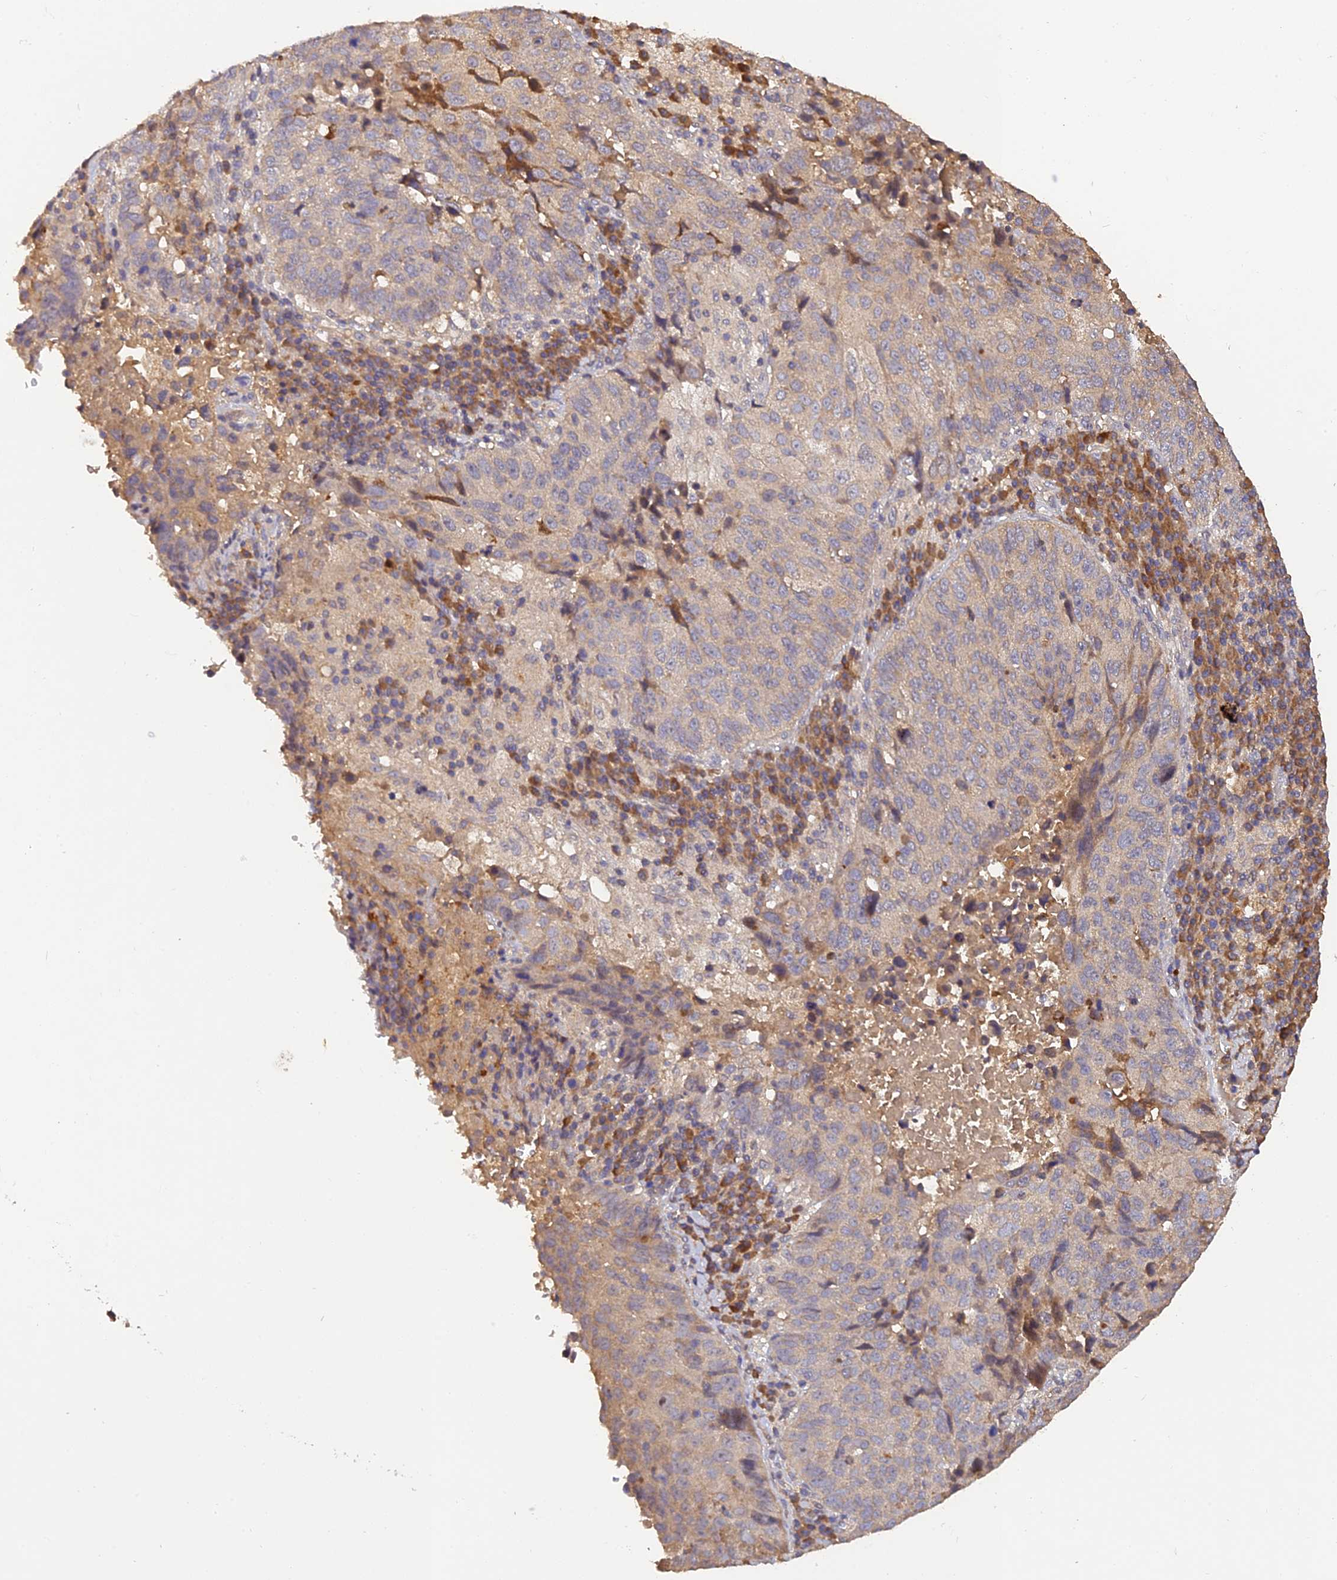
{"staining": {"intensity": "negative", "quantity": "none", "location": "none"}, "tissue": "lung cancer", "cell_type": "Tumor cells", "image_type": "cancer", "snomed": [{"axis": "morphology", "description": "Squamous cell carcinoma, NOS"}, {"axis": "topography", "description": "Lung"}], "caption": "Lung cancer was stained to show a protein in brown. There is no significant staining in tumor cells.", "gene": "DENND5B", "patient": {"sex": "male", "age": 73}}